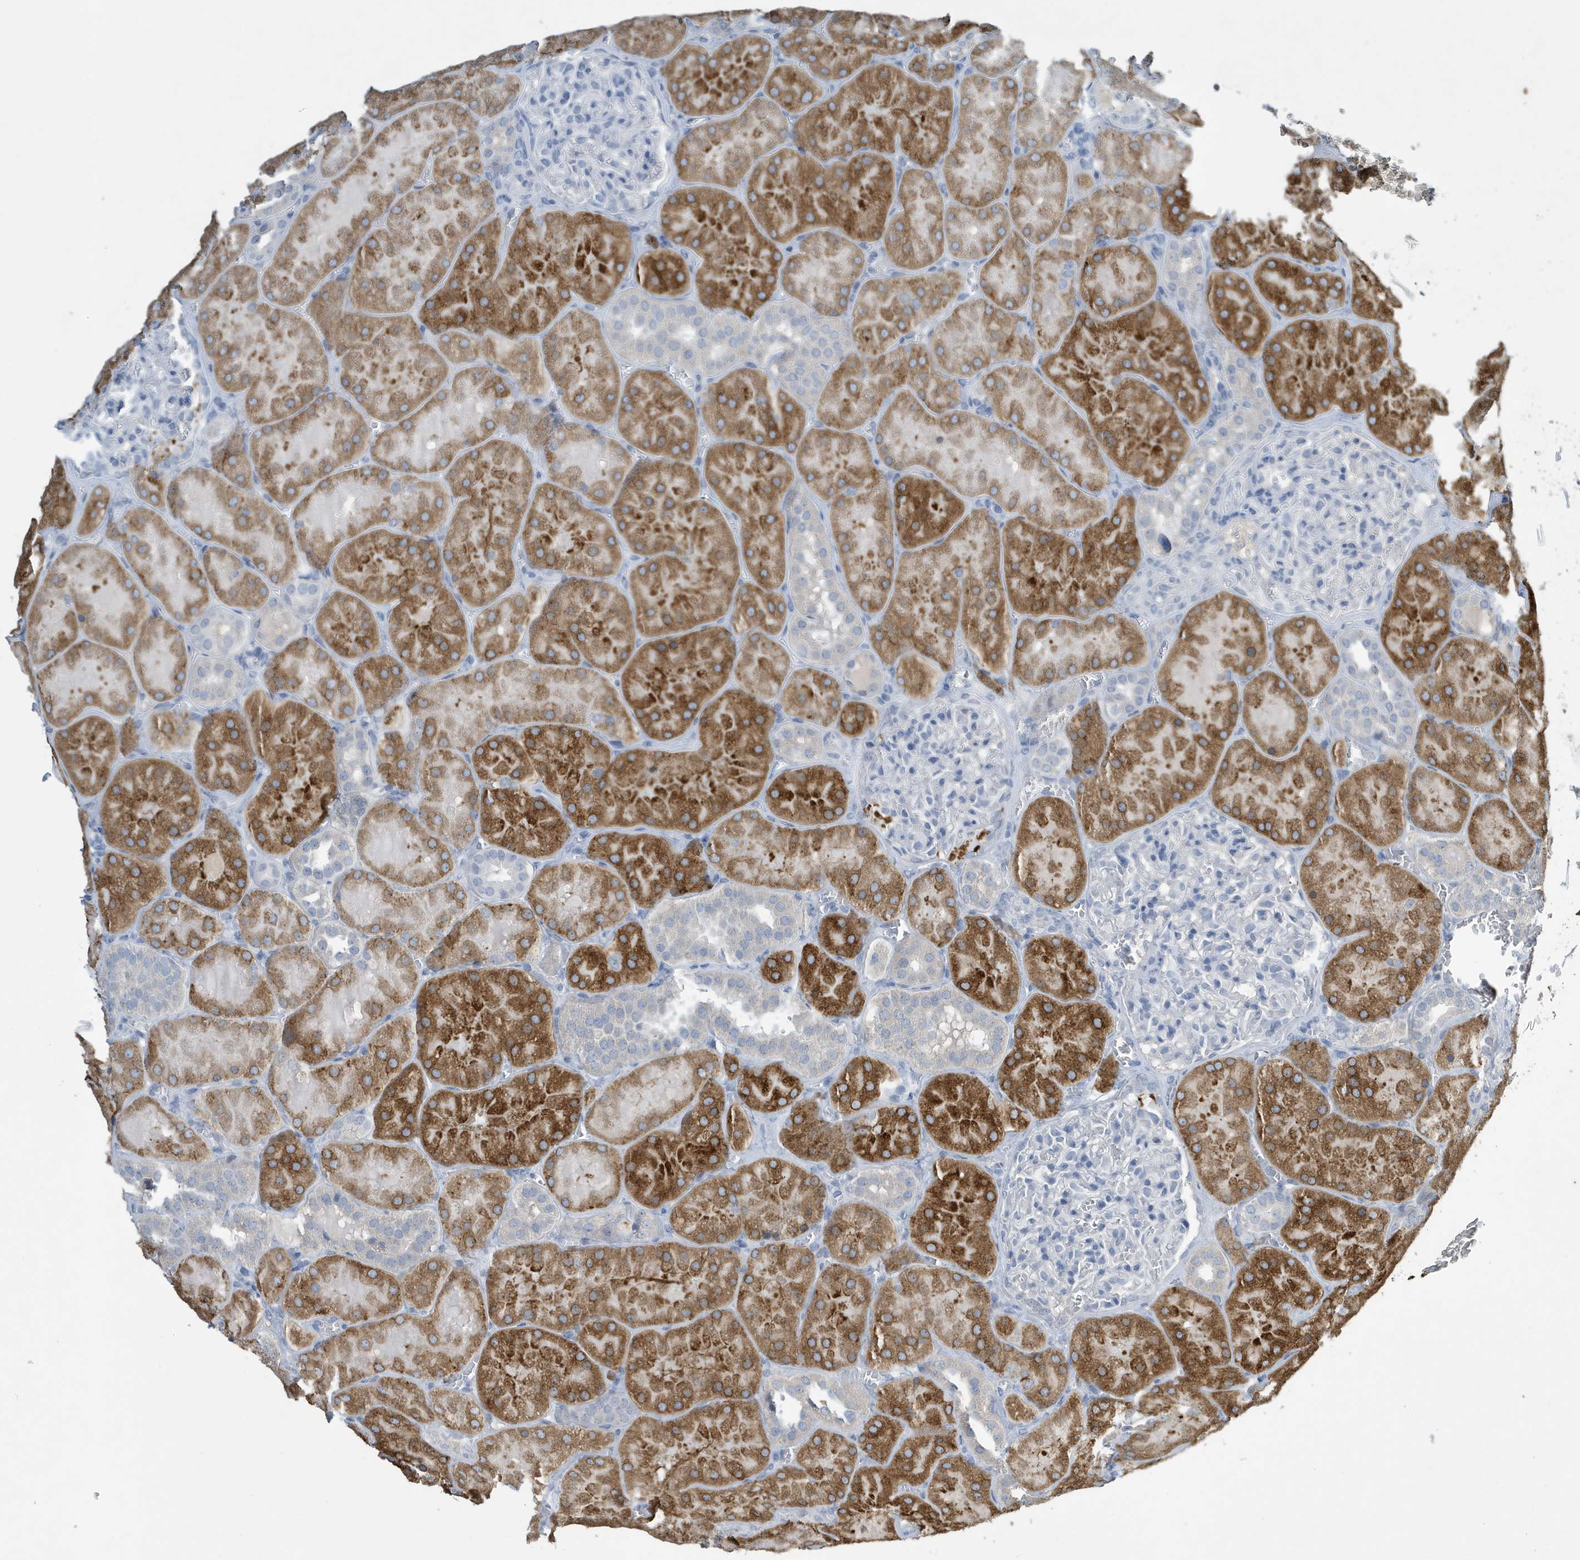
{"staining": {"intensity": "negative", "quantity": "none", "location": "none"}, "tissue": "kidney", "cell_type": "Cells in glomeruli", "image_type": "normal", "snomed": [{"axis": "morphology", "description": "Normal tissue, NOS"}, {"axis": "topography", "description": "Kidney"}], "caption": "Immunohistochemical staining of benign kidney exhibits no significant staining in cells in glomeruli.", "gene": "UGT2B4", "patient": {"sex": "male", "age": 28}}